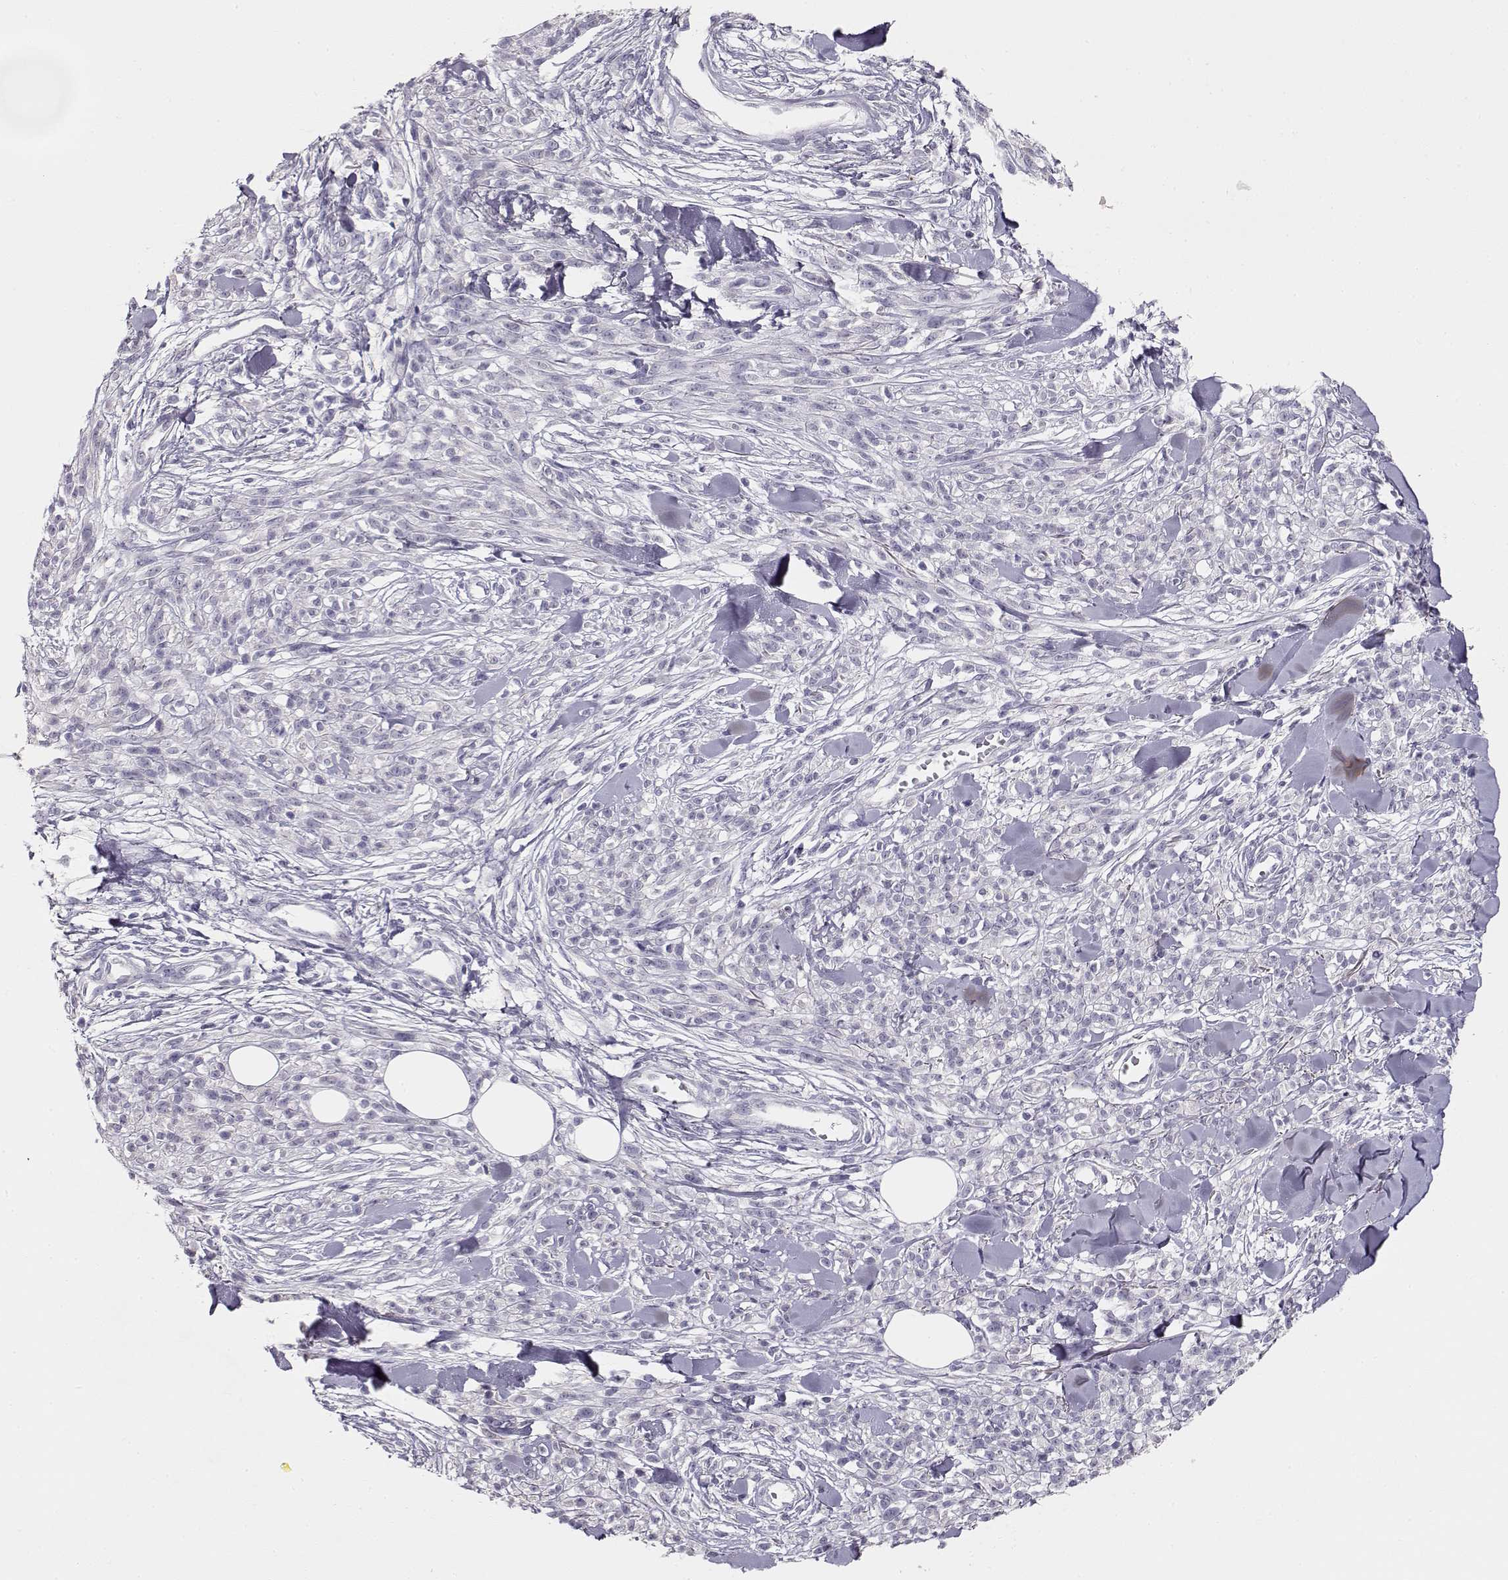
{"staining": {"intensity": "negative", "quantity": "none", "location": "none"}, "tissue": "melanoma", "cell_type": "Tumor cells", "image_type": "cancer", "snomed": [{"axis": "morphology", "description": "Malignant melanoma, NOS"}, {"axis": "topography", "description": "Skin"}, {"axis": "topography", "description": "Skin of trunk"}], "caption": "Immunohistochemistry (IHC) photomicrograph of human melanoma stained for a protein (brown), which shows no expression in tumor cells.", "gene": "GLIPR1L2", "patient": {"sex": "male", "age": 74}}